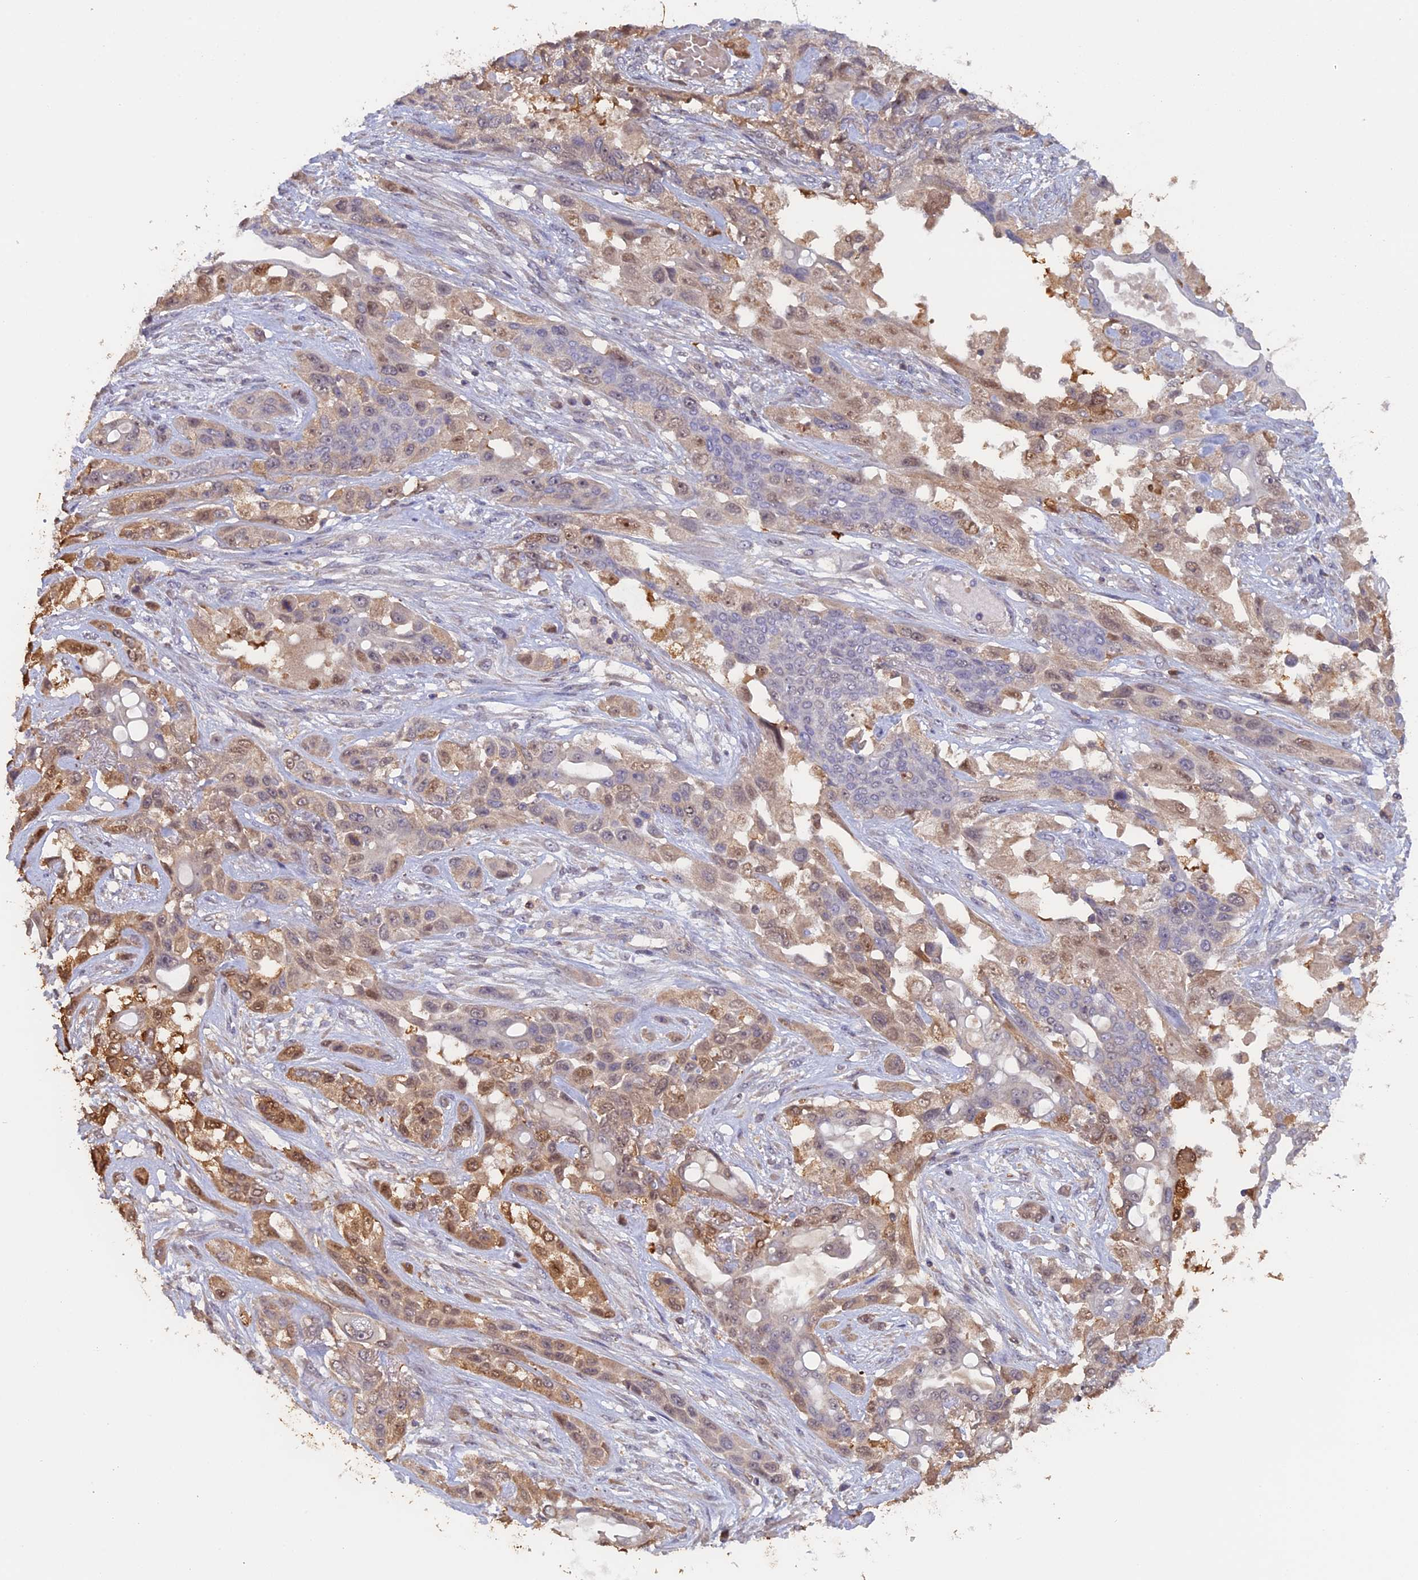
{"staining": {"intensity": "moderate", "quantity": "<25%", "location": "cytoplasmic/membranous,nuclear"}, "tissue": "lung cancer", "cell_type": "Tumor cells", "image_type": "cancer", "snomed": [{"axis": "morphology", "description": "Squamous cell carcinoma, NOS"}, {"axis": "topography", "description": "Lung"}], "caption": "Squamous cell carcinoma (lung) stained with DAB (3,3'-diaminobenzidine) immunohistochemistry exhibits low levels of moderate cytoplasmic/membranous and nuclear expression in about <25% of tumor cells.", "gene": "FAM98C", "patient": {"sex": "female", "age": 70}}